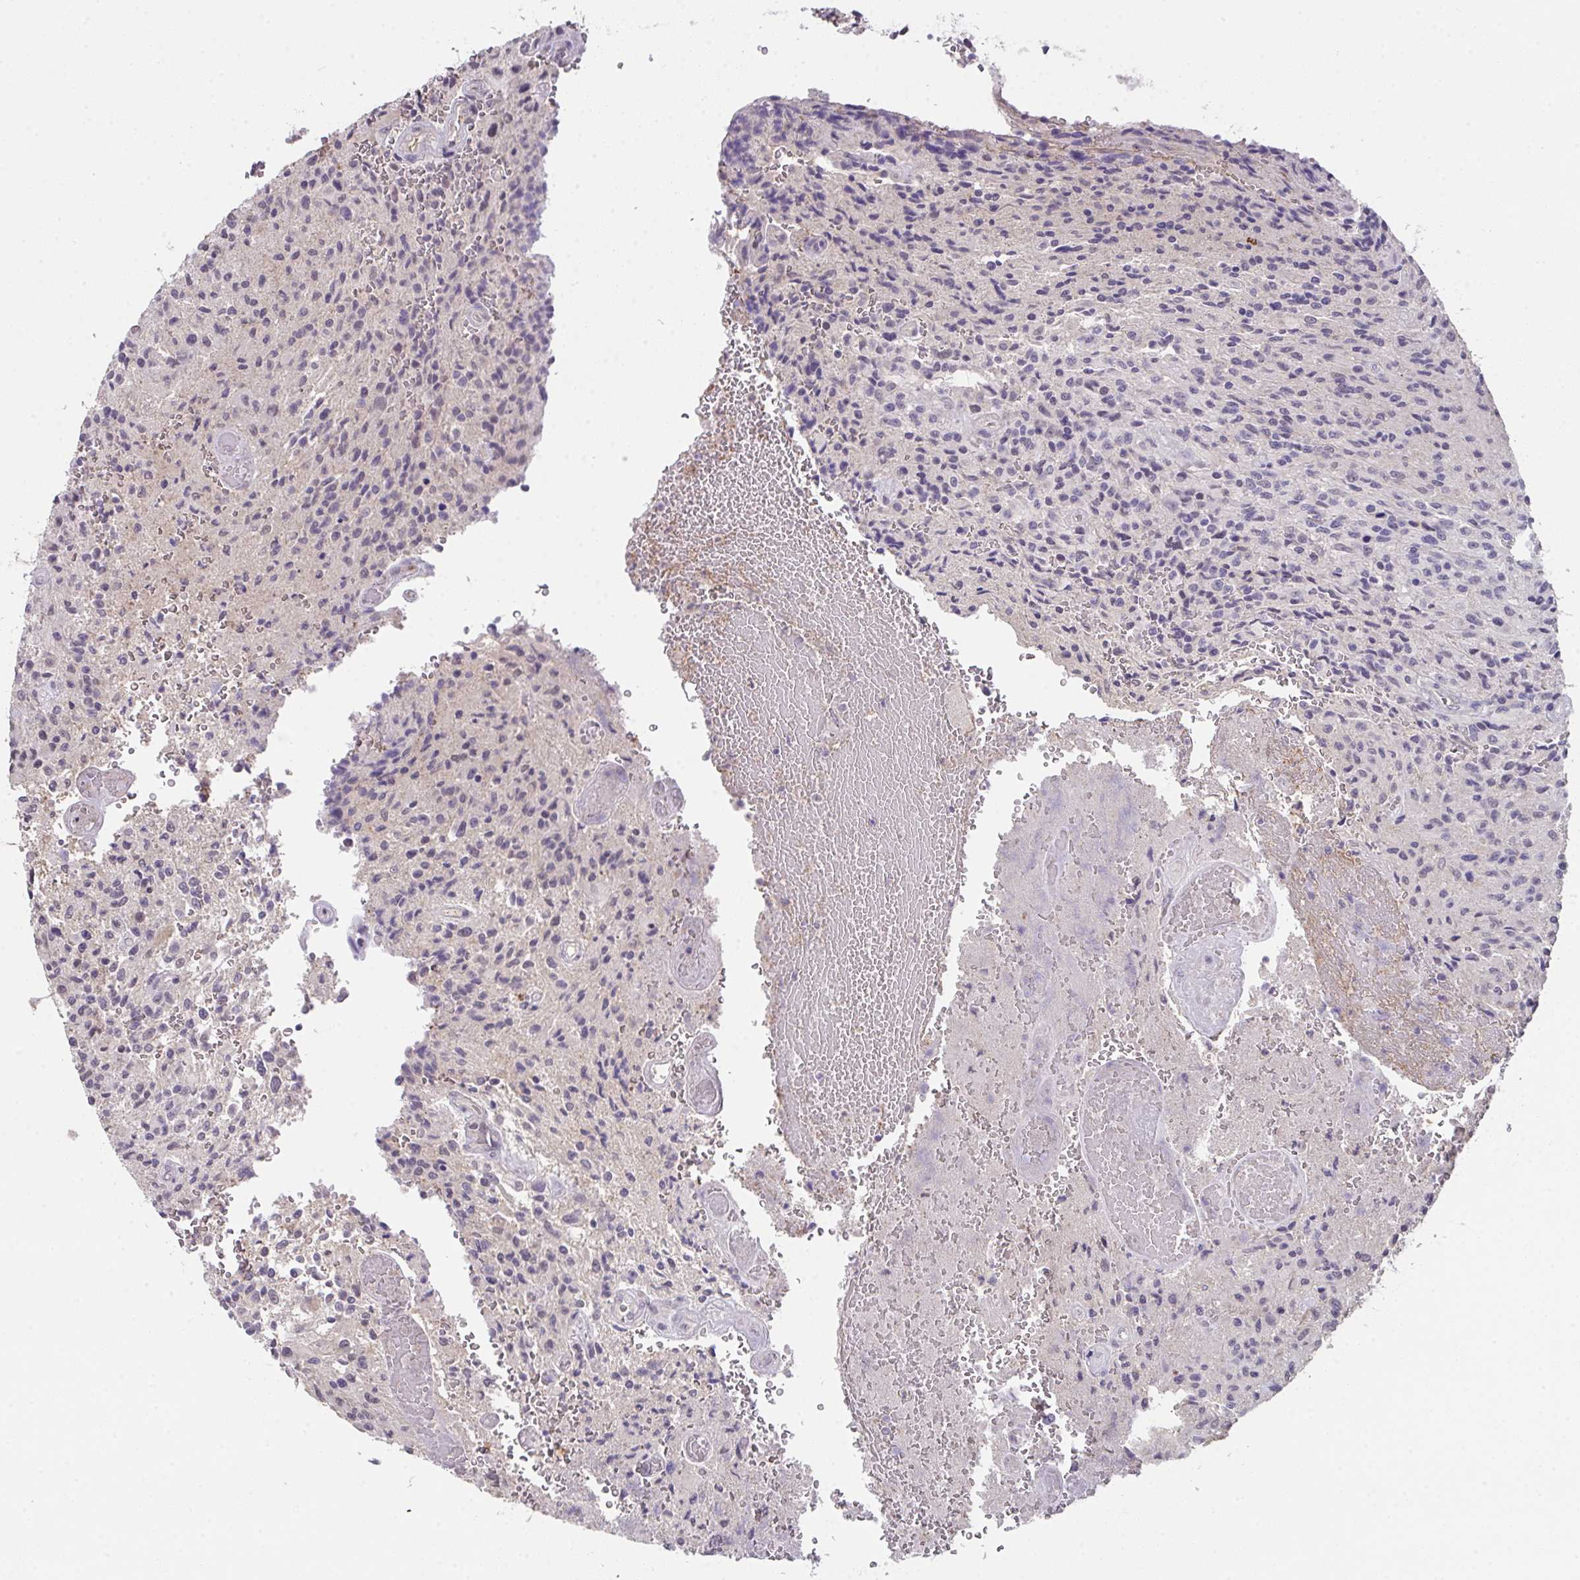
{"staining": {"intensity": "negative", "quantity": "none", "location": "none"}, "tissue": "glioma", "cell_type": "Tumor cells", "image_type": "cancer", "snomed": [{"axis": "morphology", "description": "Normal tissue, NOS"}, {"axis": "morphology", "description": "Glioma, malignant, High grade"}, {"axis": "topography", "description": "Cerebral cortex"}], "caption": "High power microscopy photomicrograph of an IHC histopathology image of glioma, revealing no significant positivity in tumor cells.", "gene": "GLTPD2", "patient": {"sex": "male", "age": 56}}